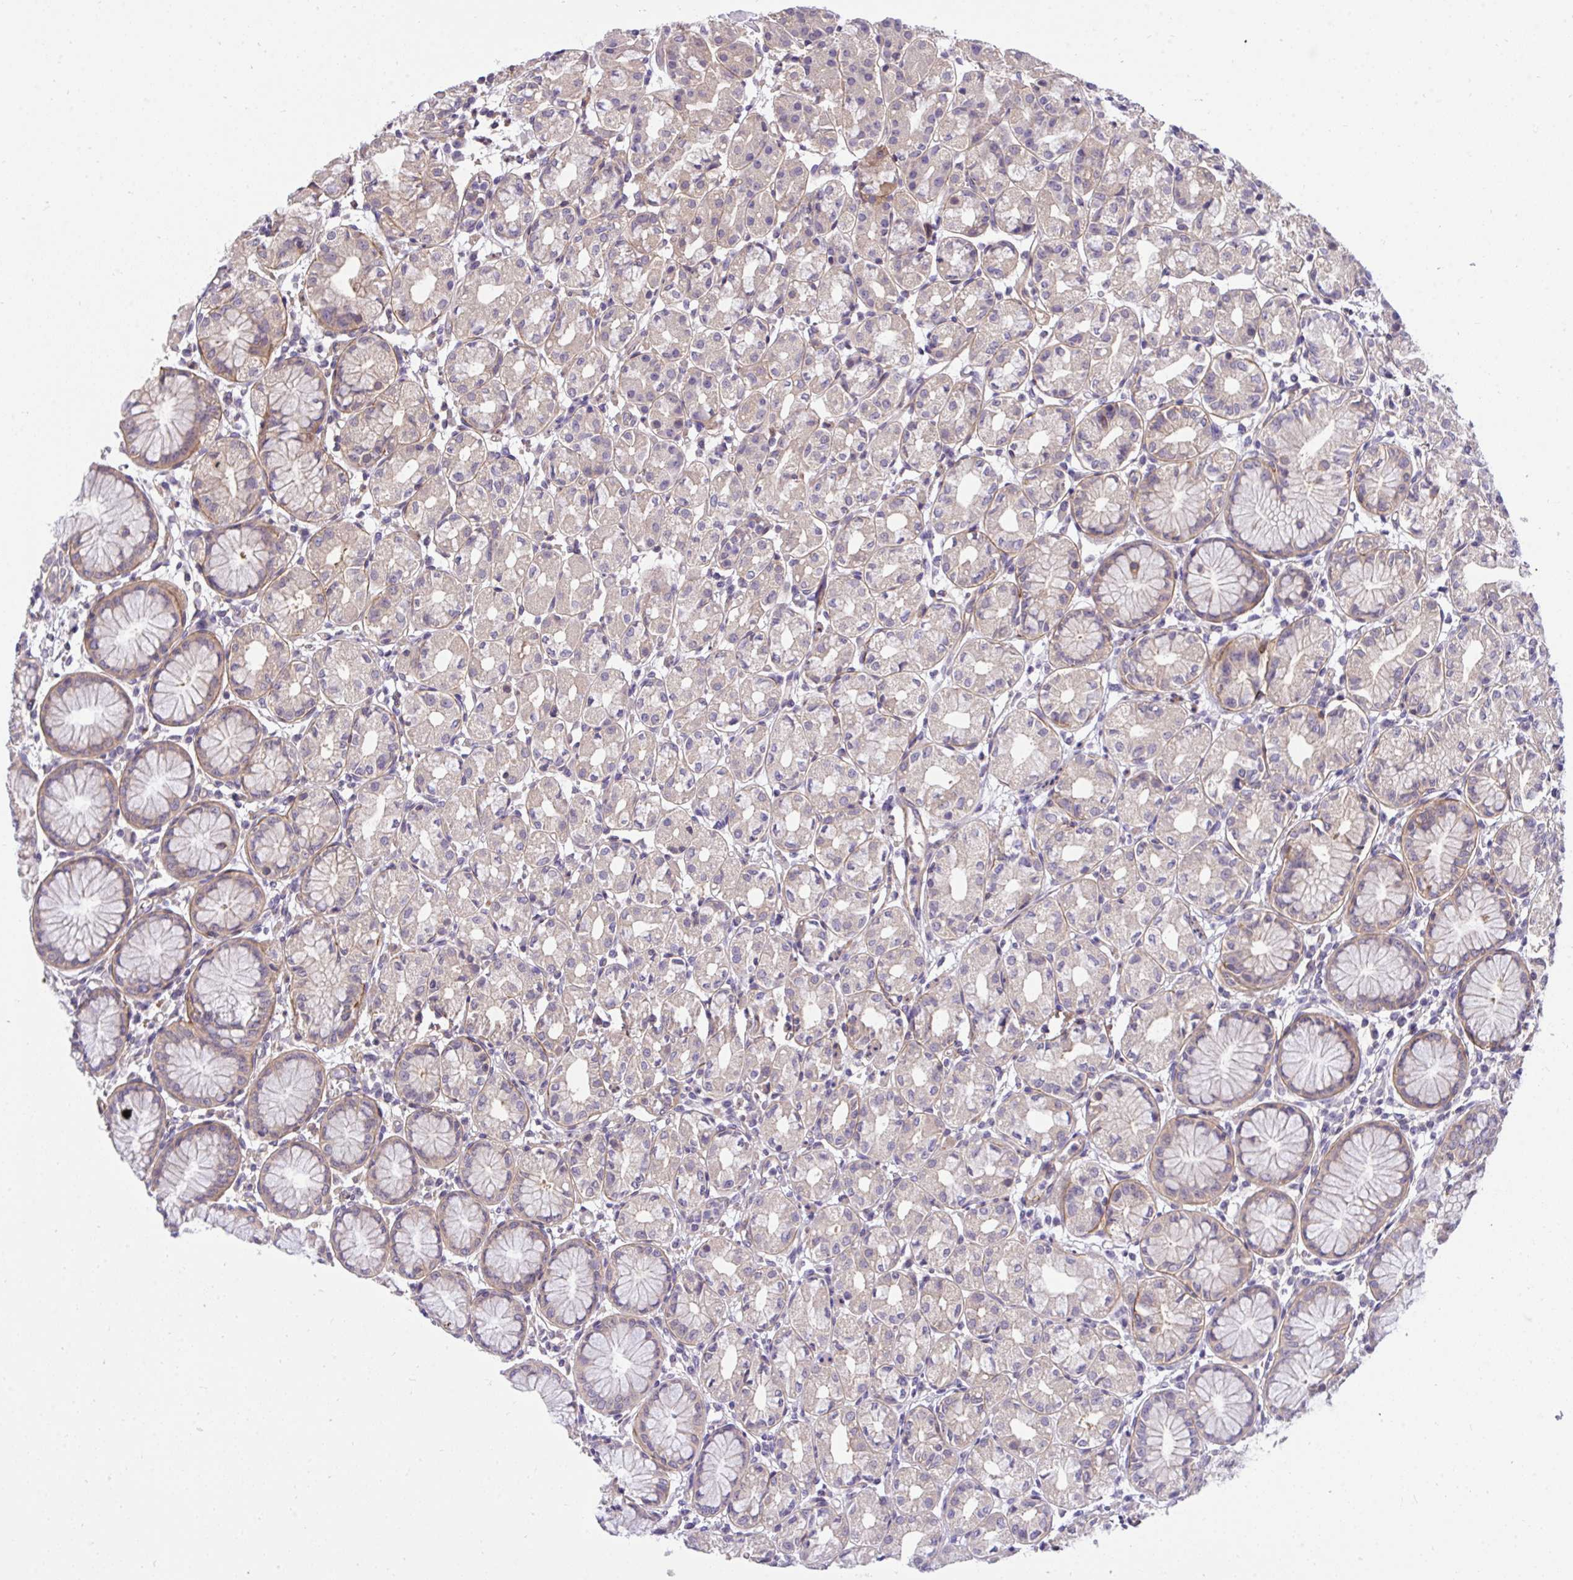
{"staining": {"intensity": "weak", "quantity": "25%-75%", "location": "cytoplasmic/membranous"}, "tissue": "stomach", "cell_type": "Glandular cells", "image_type": "normal", "snomed": [{"axis": "morphology", "description": "Normal tissue, NOS"}, {"axis": "topography", "description": "Stomach"}], "caption": "Stomach stained with DAB (3,3'-diaminobenzidine) immunohistochemistry (IHC) demonstrates low levels of weak cytoplasmic/membranous staining in approximately 25%-75% of glandular cells.", "gene": "TLN2", "patient": {"sex": "female", "age": 57}}